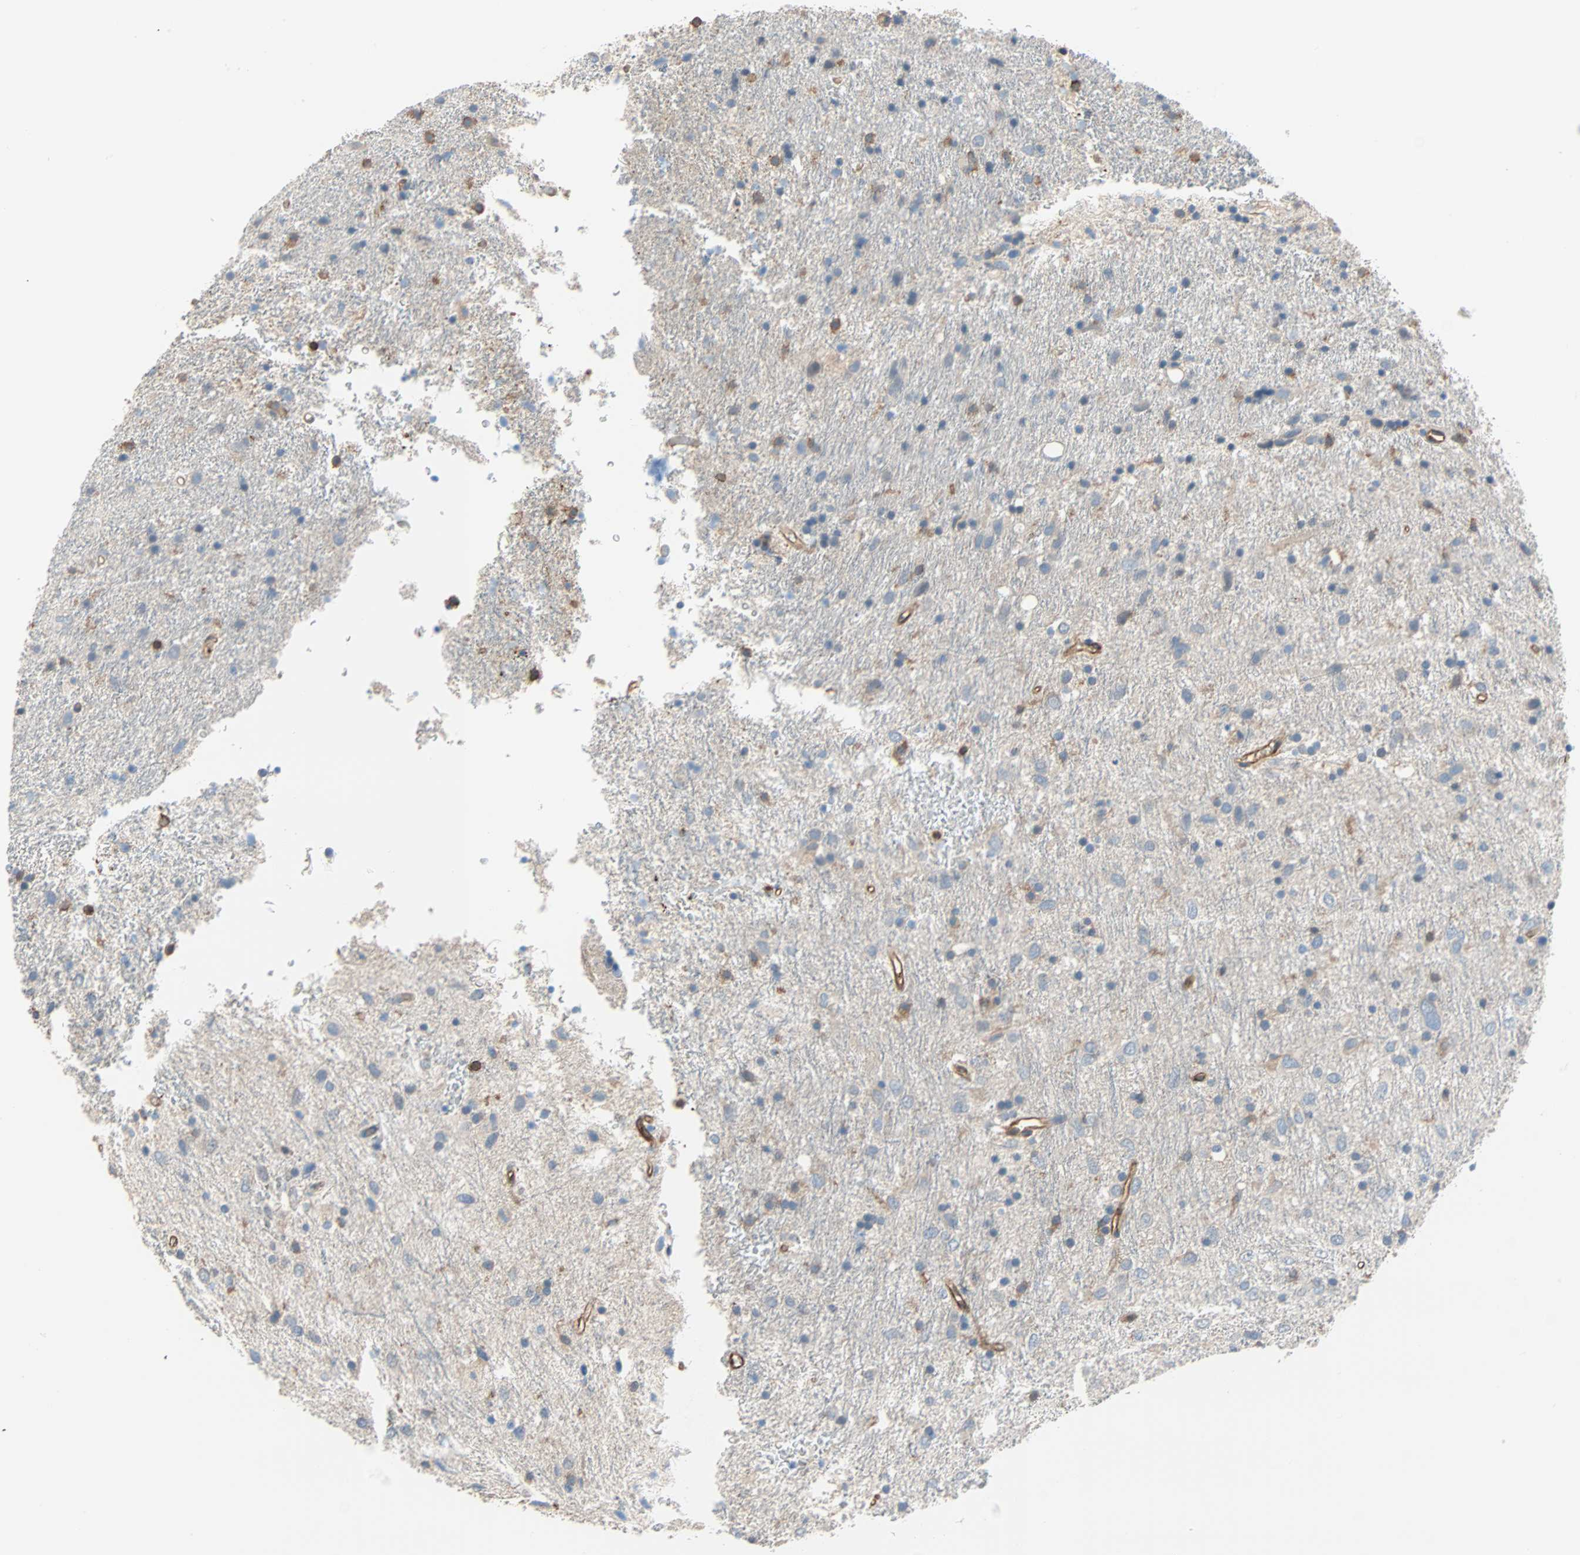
{"staining": {"intensity": "negative", "quantity": "none", "location": "none"}, "tissue": "glioma", "cell_type": "Tumor cells", "image_type": "cancer", "snomed": [{"axis": "morphology", "description": "Glioma, malignant, Low grade"}, {"axis": "topography", "description": "Brain"}], "caption": "Immunohistochemistry micrograph of neoplastic tissue: glioma stained with DAB shows no significant protein staining in tumor cells.", "gene": "GALNT10", "patient": {"sex": "male", "age": 77}}